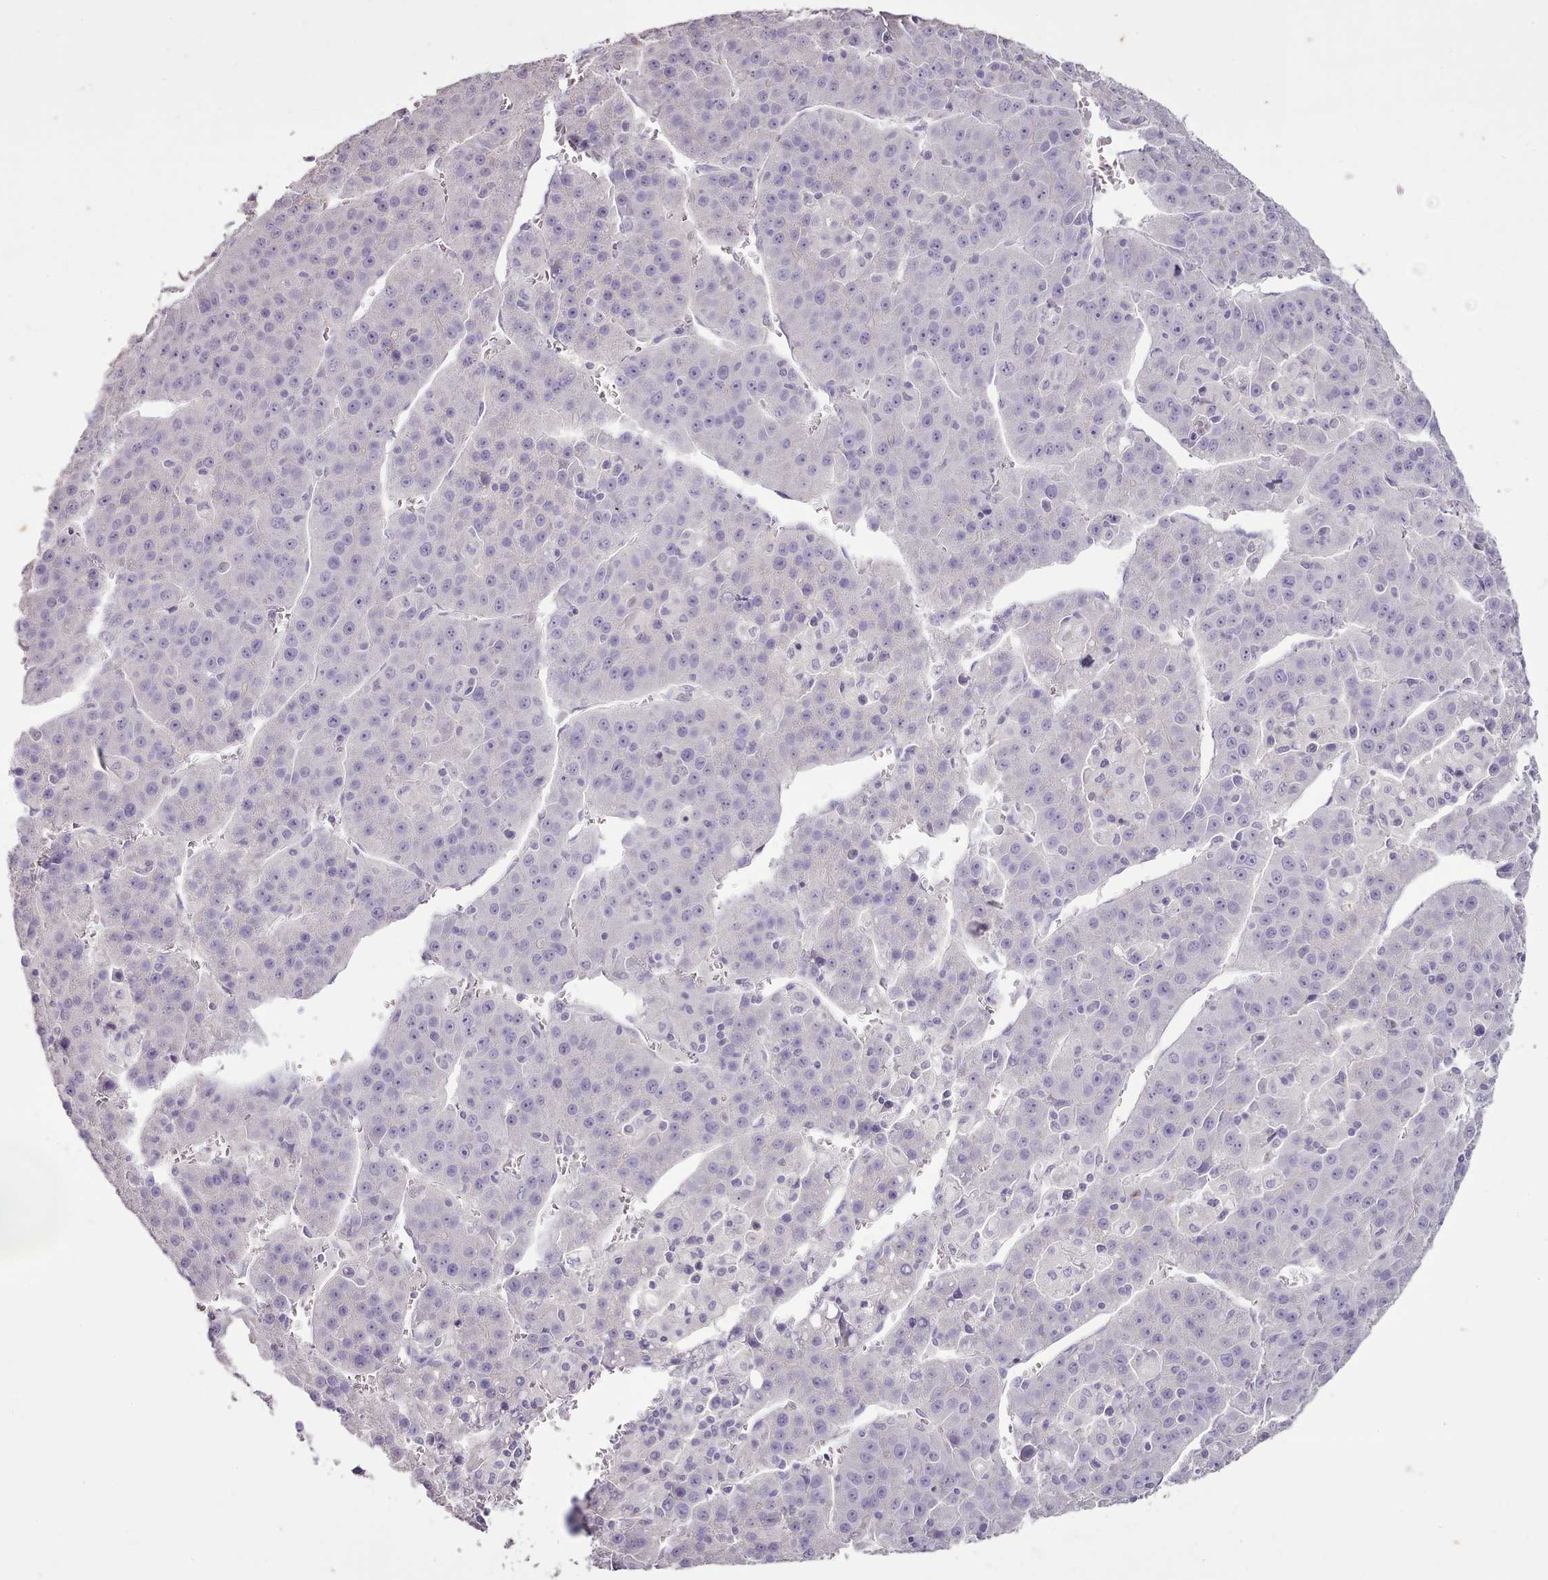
{"staining": {"intensity": "negative", "quantity": "none", "location": "none"}, "tissue": "liver cancer", "cell_type": "Tumor cells", "image_type": "cancer", "snomed": [{"axis": "morphology", "description": "Carcinoma, Hepatocellular, NOS"}, {"axis": "topography", "description": "Liver"}], "caption": "Immunohistochemical staining of human hepatocellular carcinoma (liver) shows no significant expression in tumor cells.", "gene": "BLOC1S2", "patient": {"sex": "female", "age": 53}}